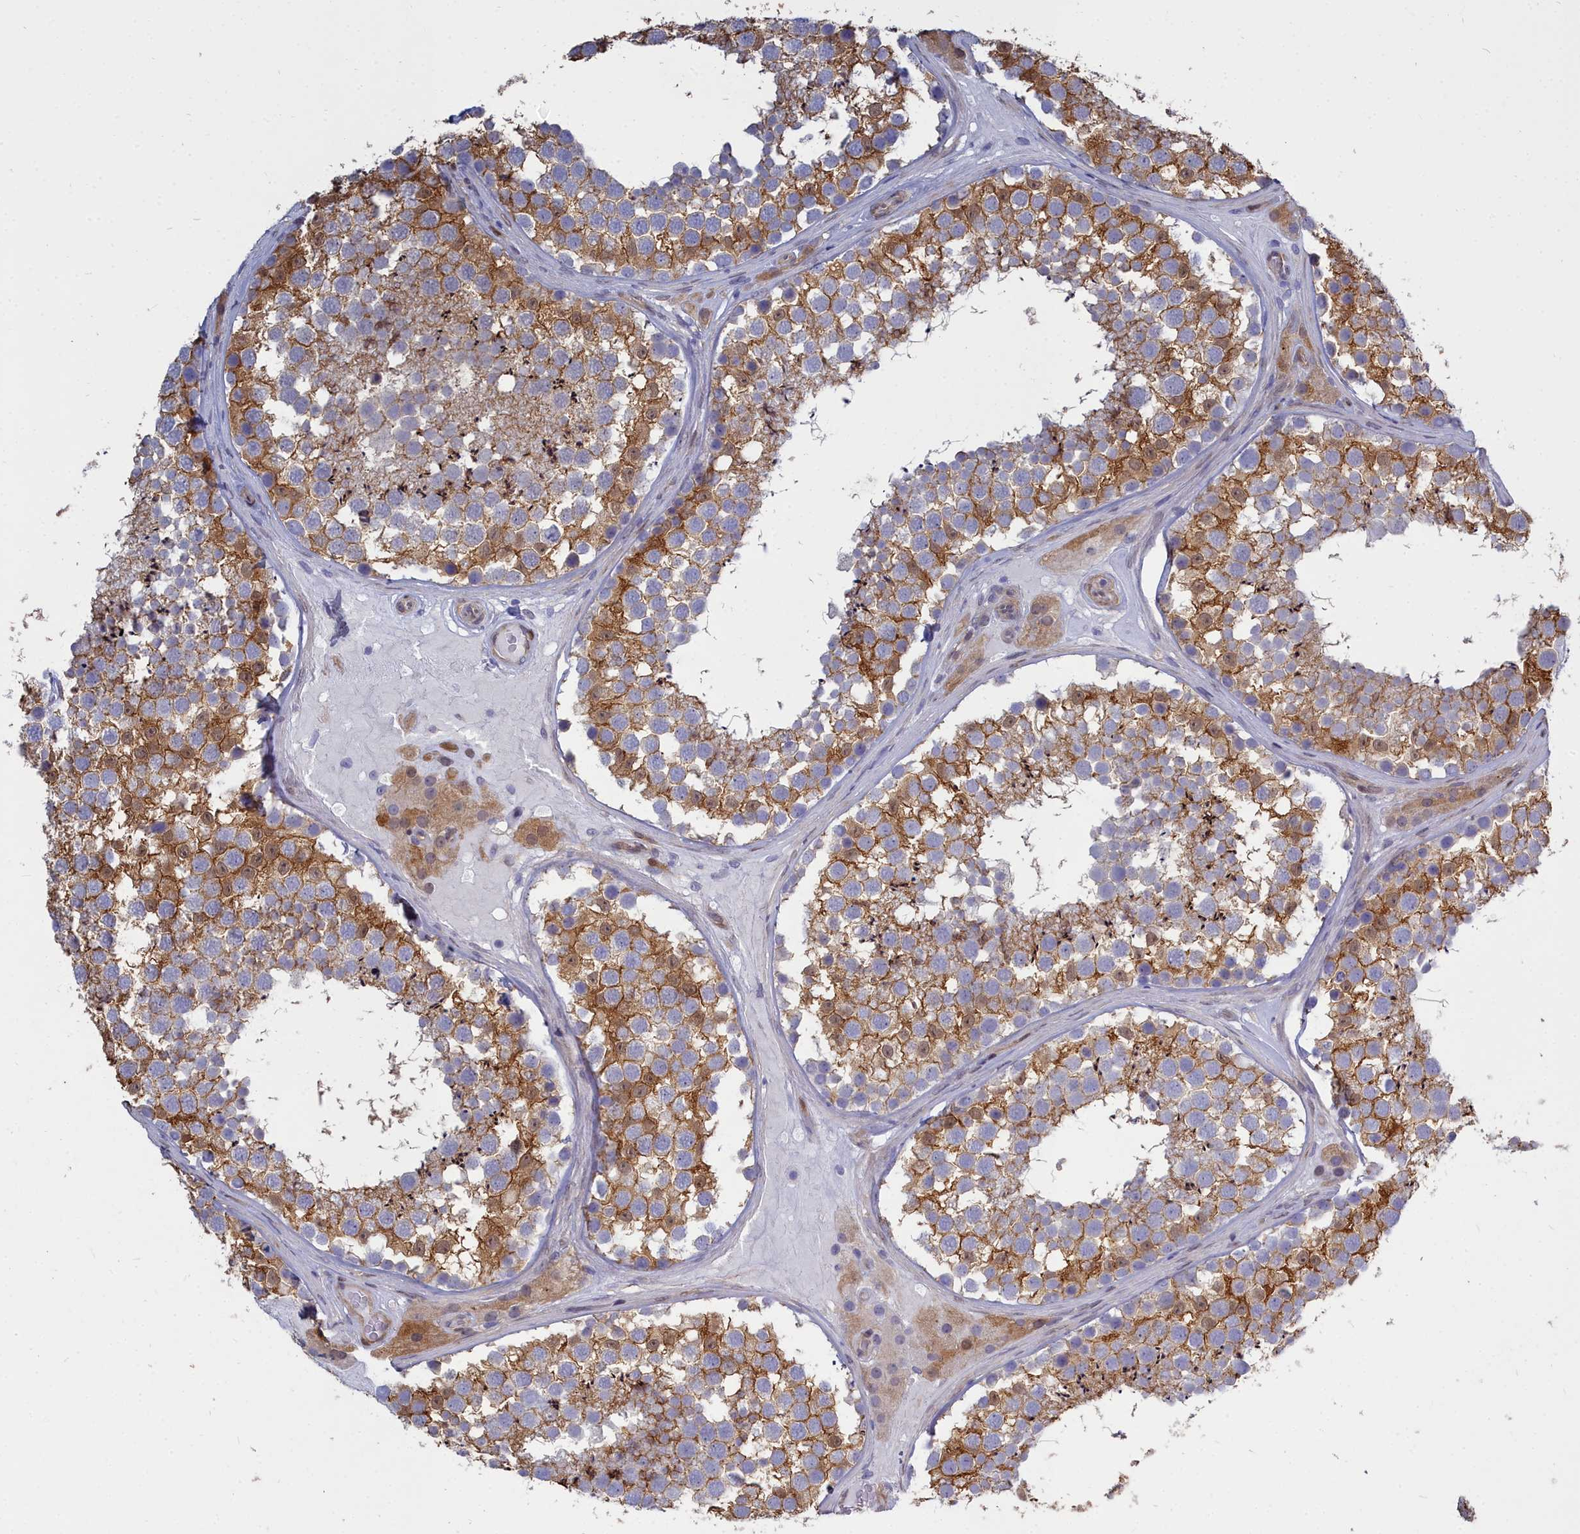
{"staining": {"intensity": "moderate", "quantity": "25%-75%", "location": "cytoplasmic/membranous,nuclear"}, "tissue": "testis", "cell_type": "Cells in seminiferous ducts", "image_type": "normal", "snomed": [{"axis": "morphology", "description": "Normal tissue, NOS"}, {"axis": "topography", "description": "Testis"}], "caption": "Normal testis reveals moderate cytoplasmic/membranous,nuclear staining in about 25%-75% of cells in seminiferous ducts The protein of interest is shown in brown color, while the nuclei are stained blue..", "gene": "PPP1R14A", "patient": {"sex": "male", "age": 46}}